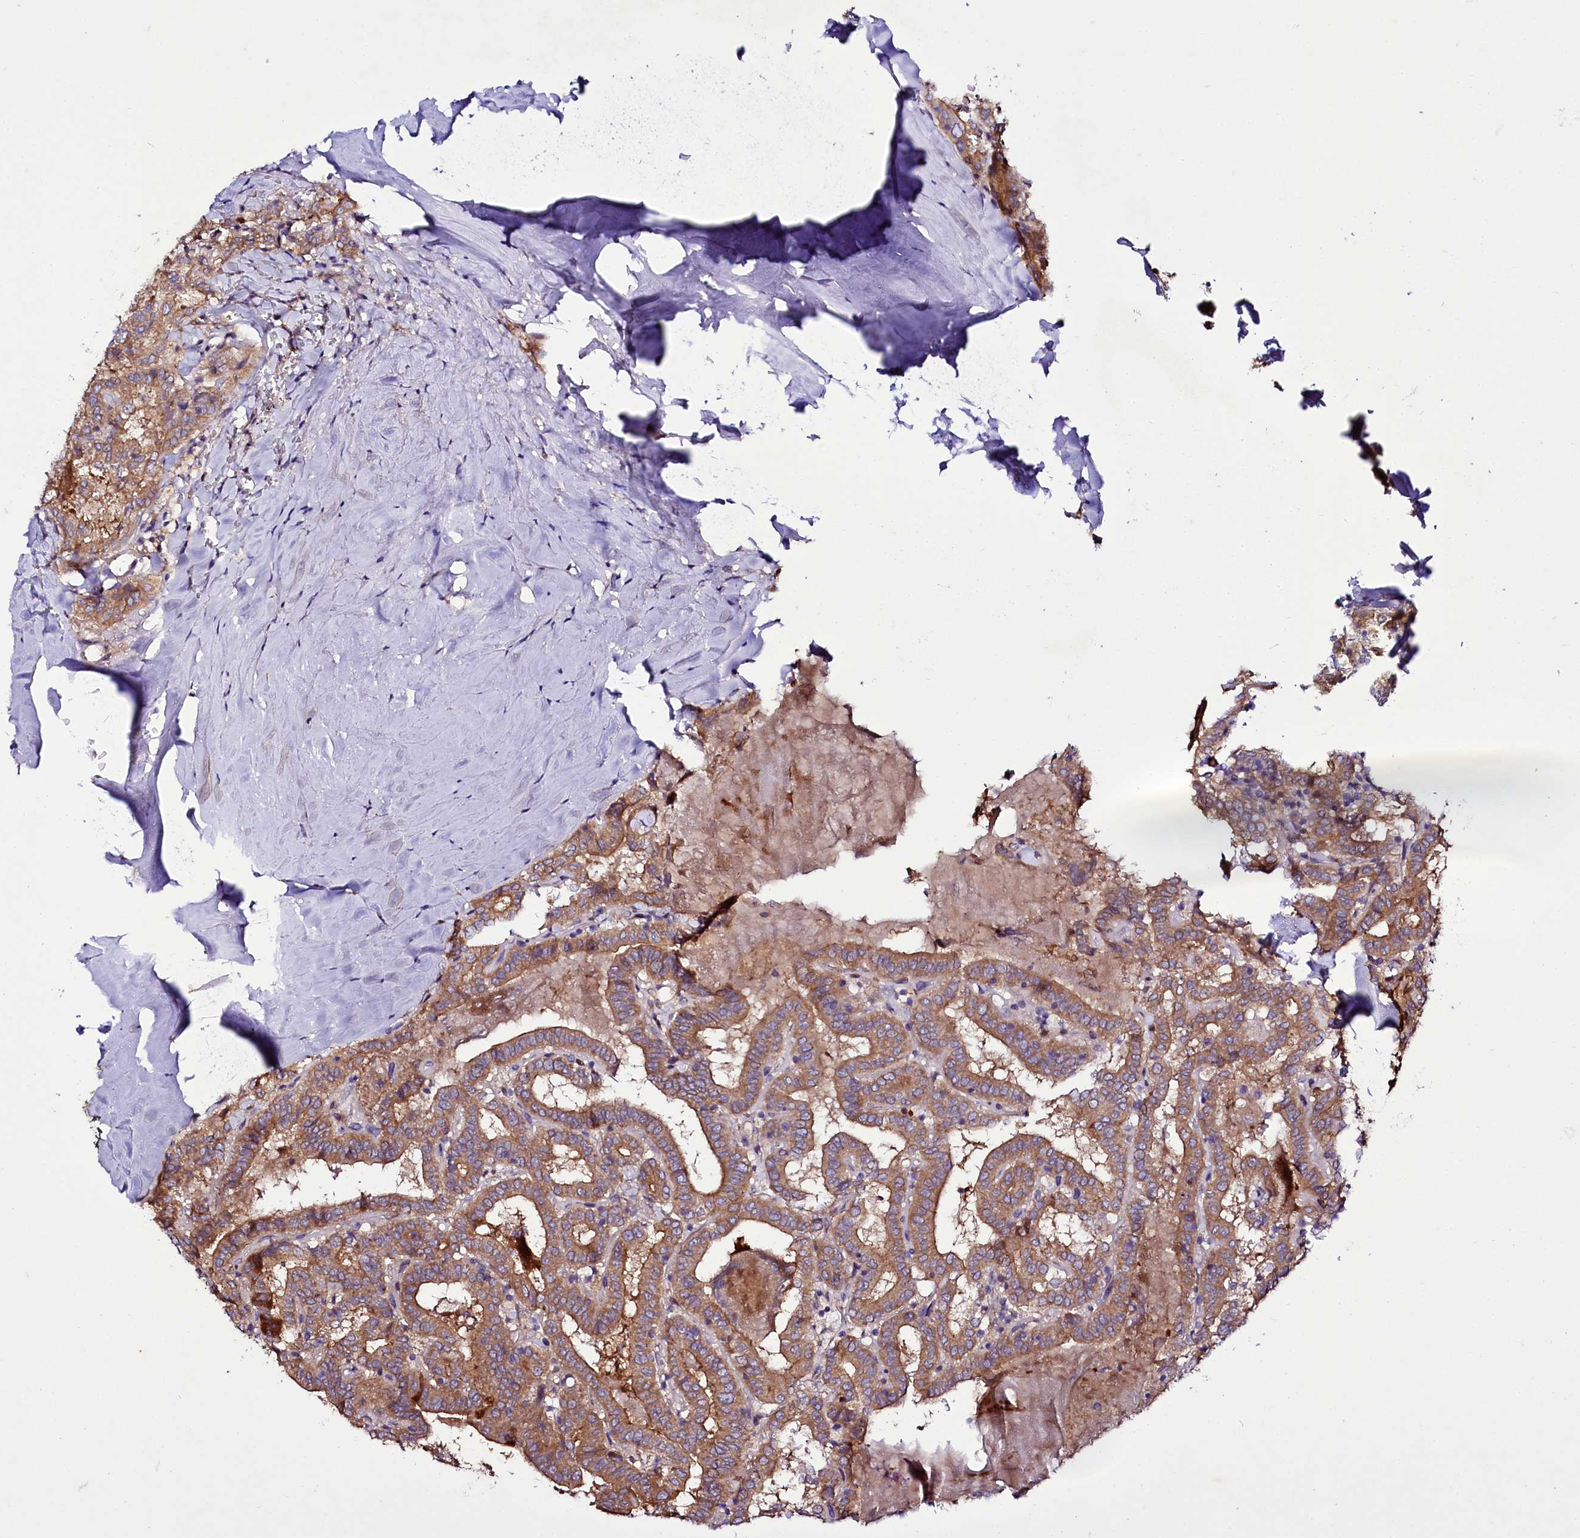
{"staining": {"intensity": "moderate", "quantity": ">75%", "location": "cytoplasmic/membranous"}, "tissue": "thyroid cancer", "cell_type": "Tumor cells", "image_type": "cancer", "snomed": [{"axis": "morphology", "description": "Papillary adenocarcinoma, NOS"}, {"axis": "topography", "description": "Thyroid gland"}], "caption": "Thyroid cancer (papillary adenocarcinoma) stained with a protein marker shows moderate staining in tumor cells.", "gene": "ZC3H12C", "patient": {"sex": "female", "age": 72}}